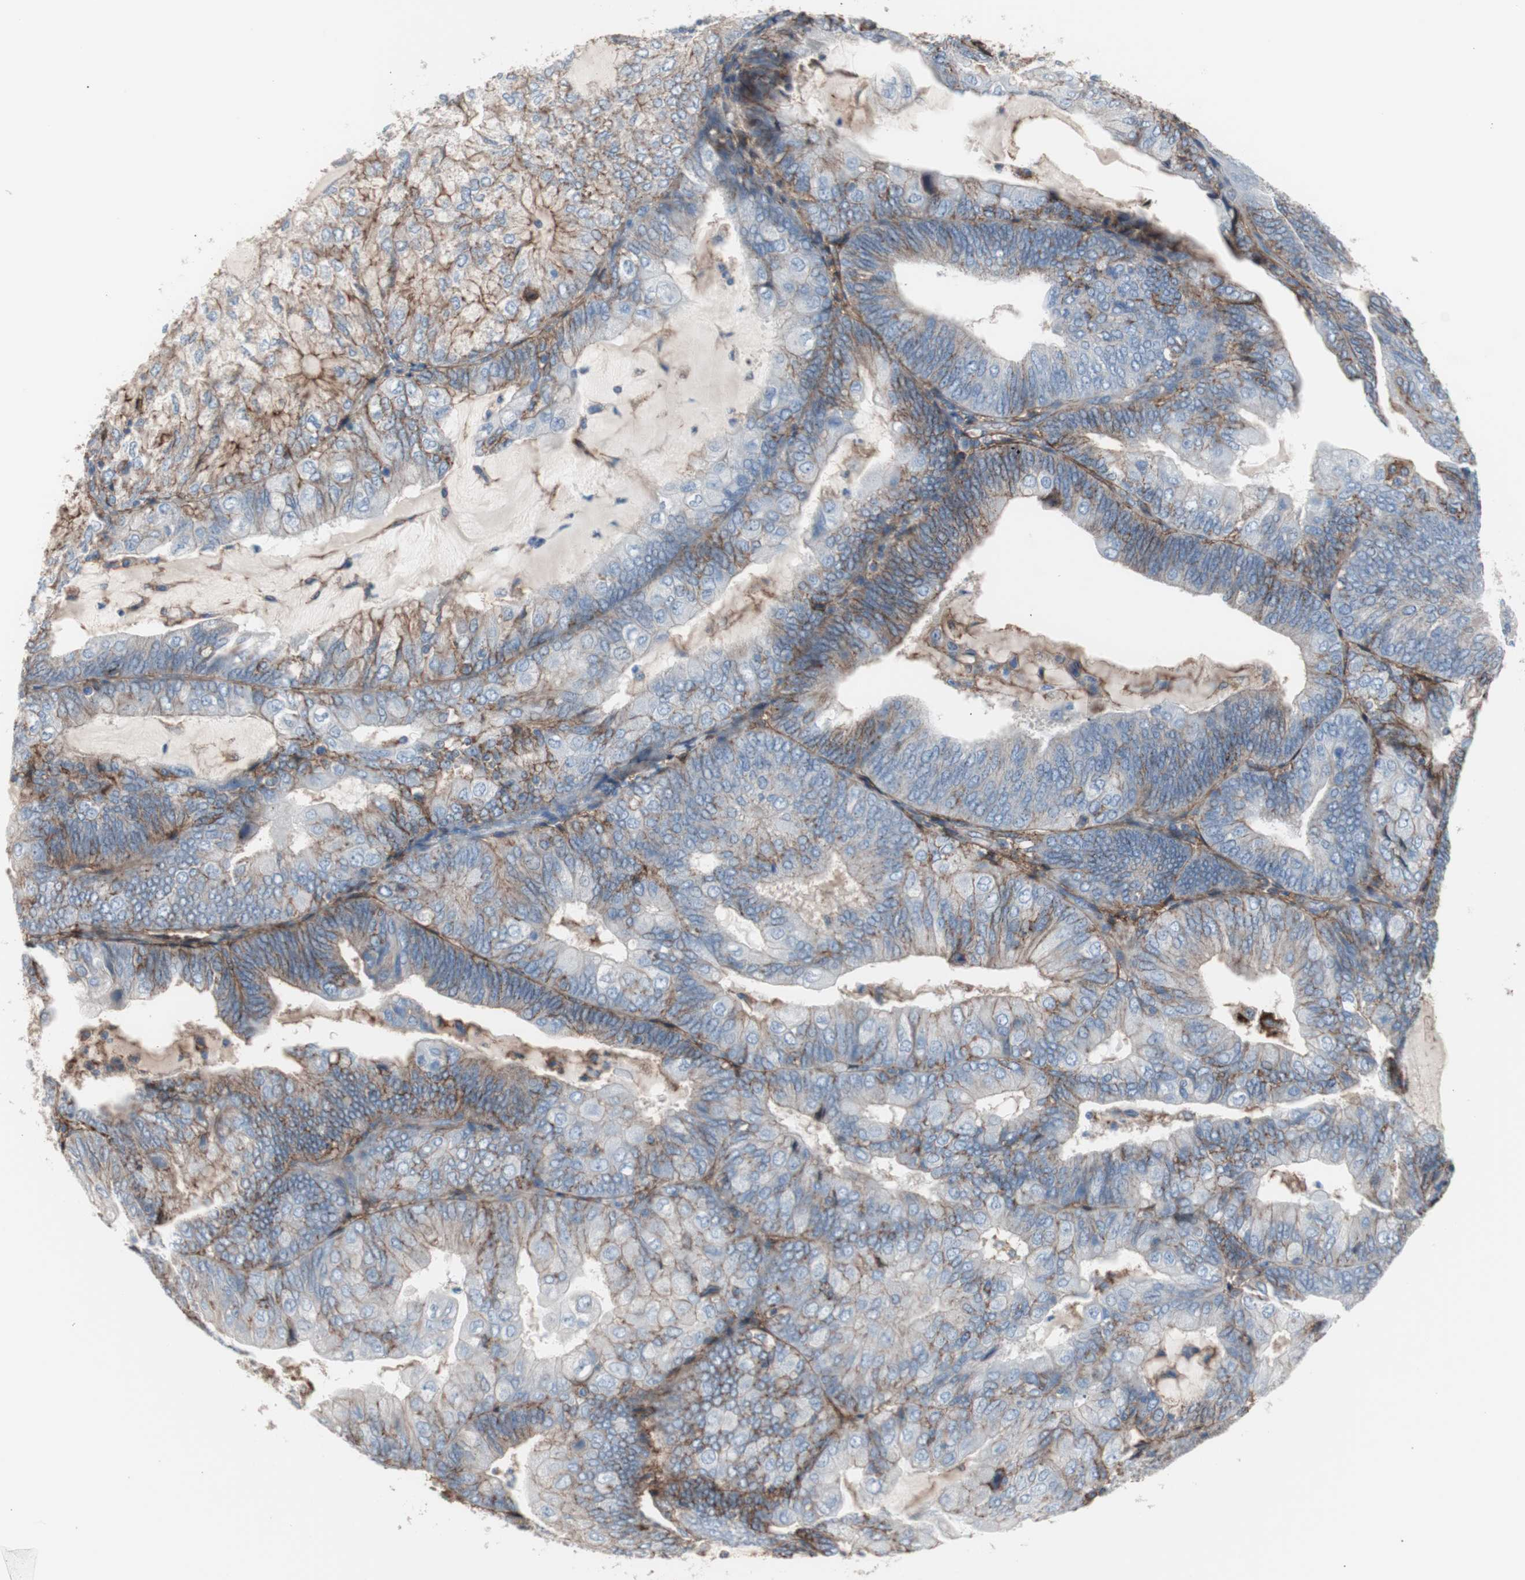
{"staining": {"intensity": "moderate", "quantity": "25%-75%", "location": "cytoplasmic/membranous"}, "tissue": "endometrial cancer", "cell_type": "Tumor cells", "image_type": "cancer", "snomed": [{"axis": "morphology", "description": "Adenocarcinoma, NOS"}, {"axis": "topography", "description": "Endometrium"}], "caption": "Tumor cells display moderate cytoplasmic/membranous positivity in approximately 25%-75% of cells in endometrial cancer.", "gene": "CD81", "patient": {"sex": "female", "age": 81}}